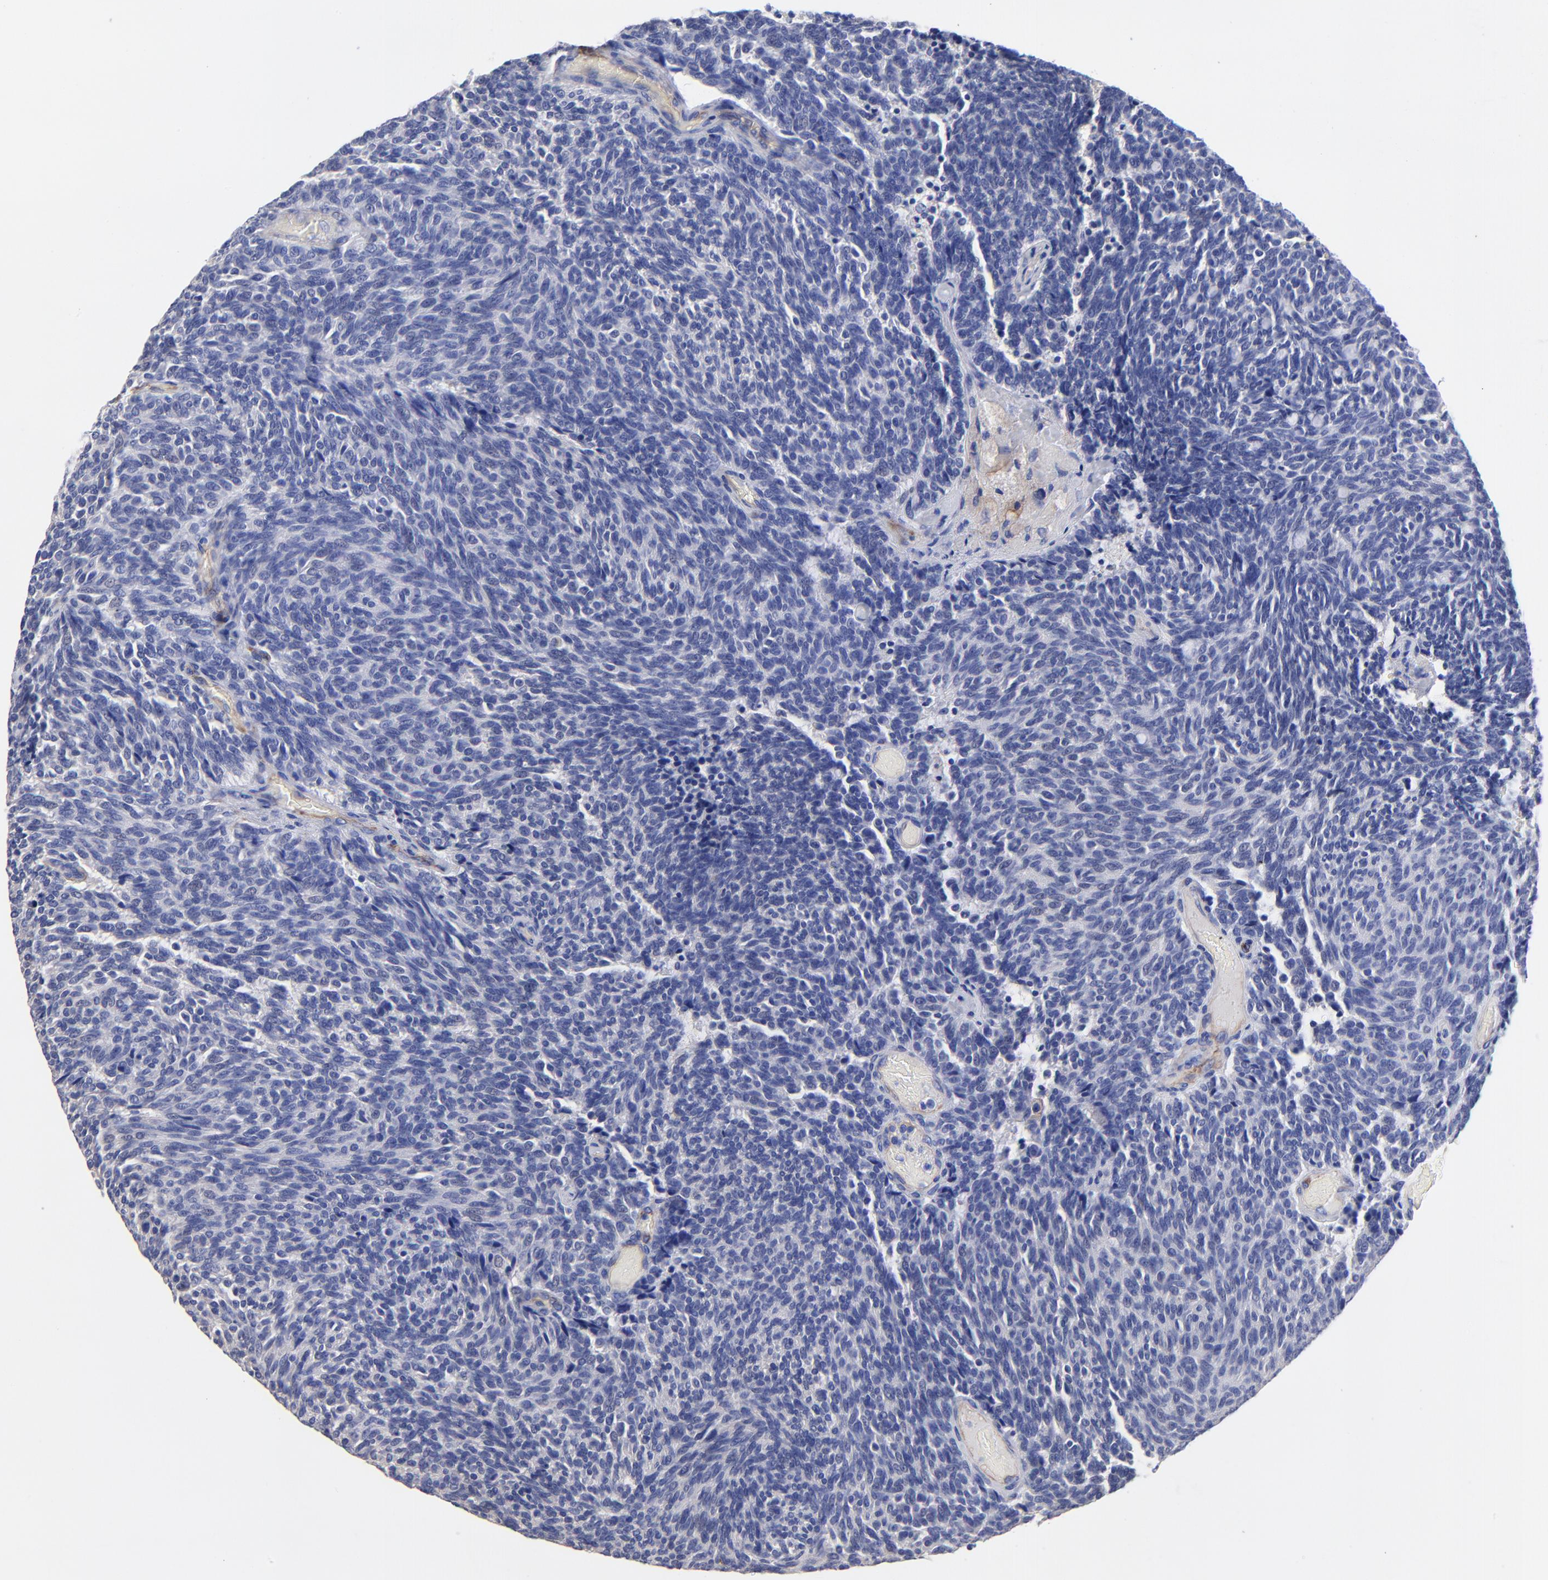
{"staining": {"intensity": "negative", "quantity": "none", "location": "none"}, "tissue": "carcinoid", "cell_type": "Tumor cells", "image_type": "cancer", "snomed": [{"axis": "morphology", "description": "Carcinoid, malignant, NOS"}, {"axis": "topography", "description": "Pancreas"}], "caption": "The histopathology image exhibits no staining of tumor cells in carcinoid.", "gene": "SLC44A2", "patient": {"sex": "female", "age": 54}}